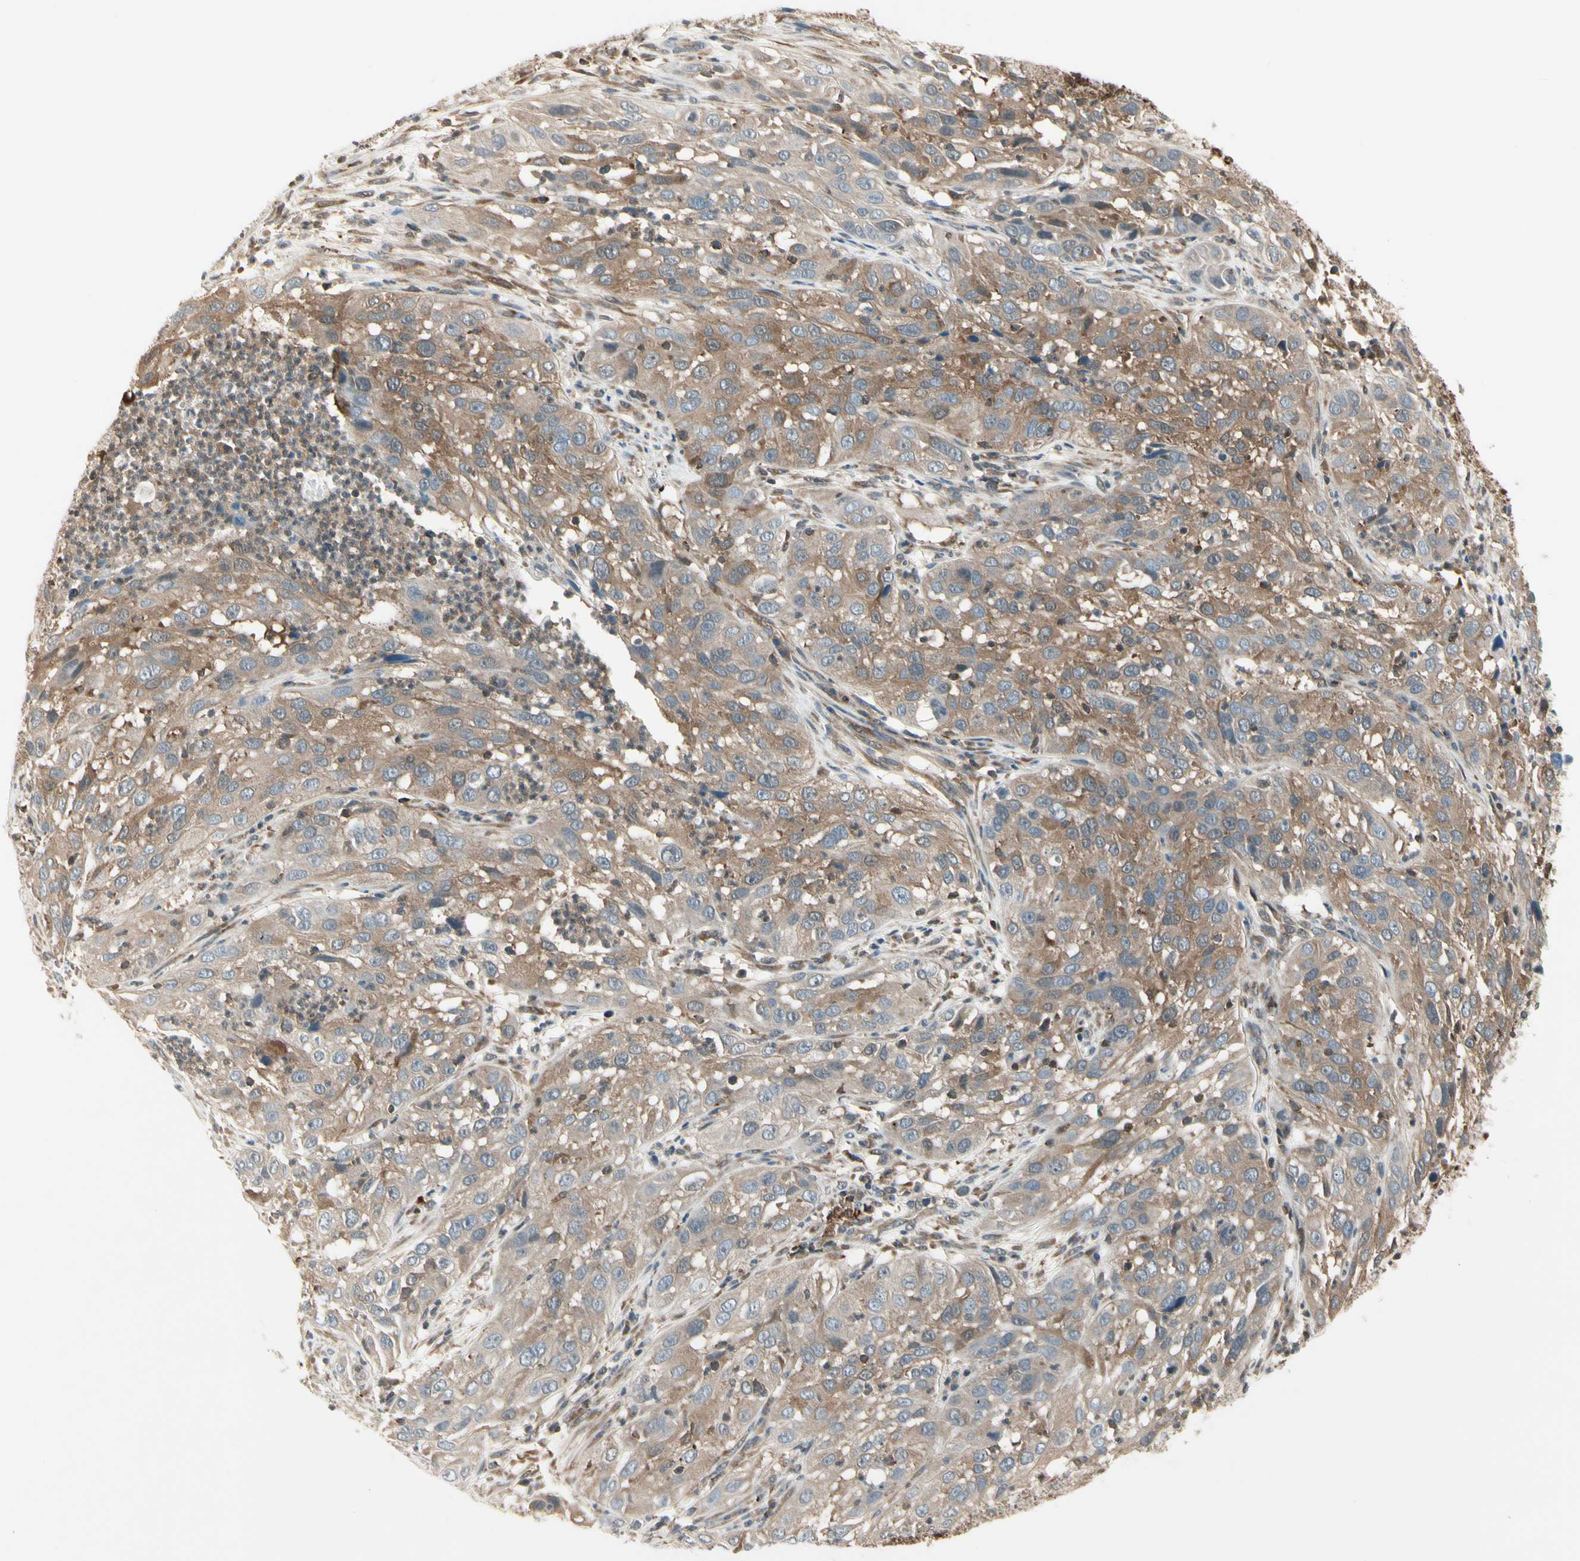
{"staining": {"intensity": "moderate", "quantity": ">75%", "location": "cytoplasmic/membranous"}, "tissue": "cervical cancer", "cell_type": "Tumor cells", "image_type": "cancer", "snomed": [{"axis": "morphology", "description": "Squamous cell carcinoma, NOS"}, {"axis": "topography", "description": "Cervix"}], "caption": "A brown stain labels moderate cytoplasmic/membranous positivity of a protein in human cervical squamous cell carcinoma tumor cells.", "gene": "OXSR1", "patient": {"sex": "female", "age": 32}}